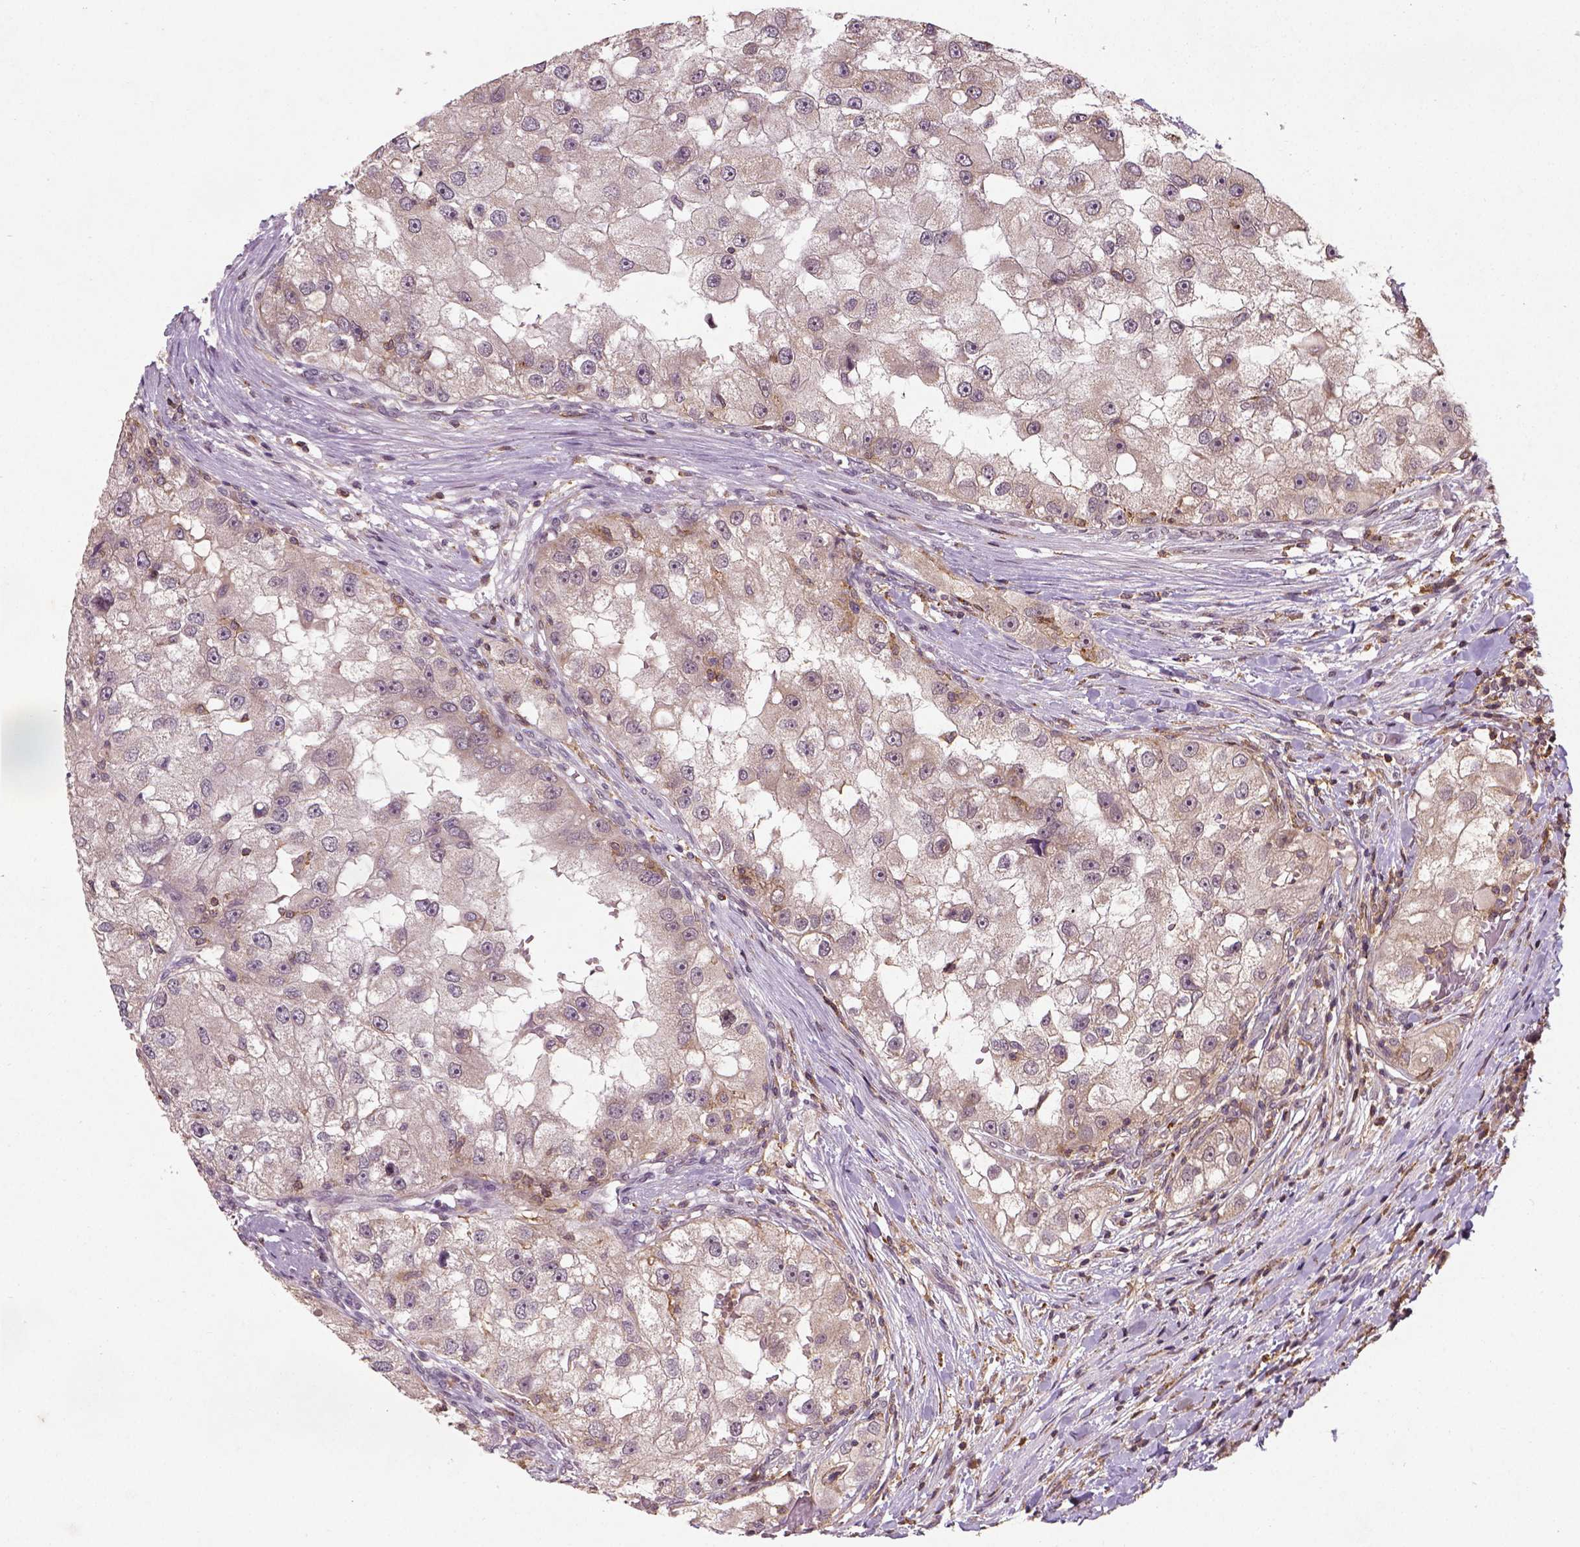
{"staining": {"intensity": "negative", "quantity": "none", "location": "none"}, "tissue": "renal cancer", "cell_type": "Tumor cells", "image_type": "cancer", "snomed": [{"axis": "morphology", "description": "Adenocarcinoma, NOS"}, {"axis": "topography", "description": "Kidney"}], "caption": "There is no significant positivity in tumor cells of renal cancer.", "gene": "CAMKK1", "patient": {"sex": "male", "age": 63}}